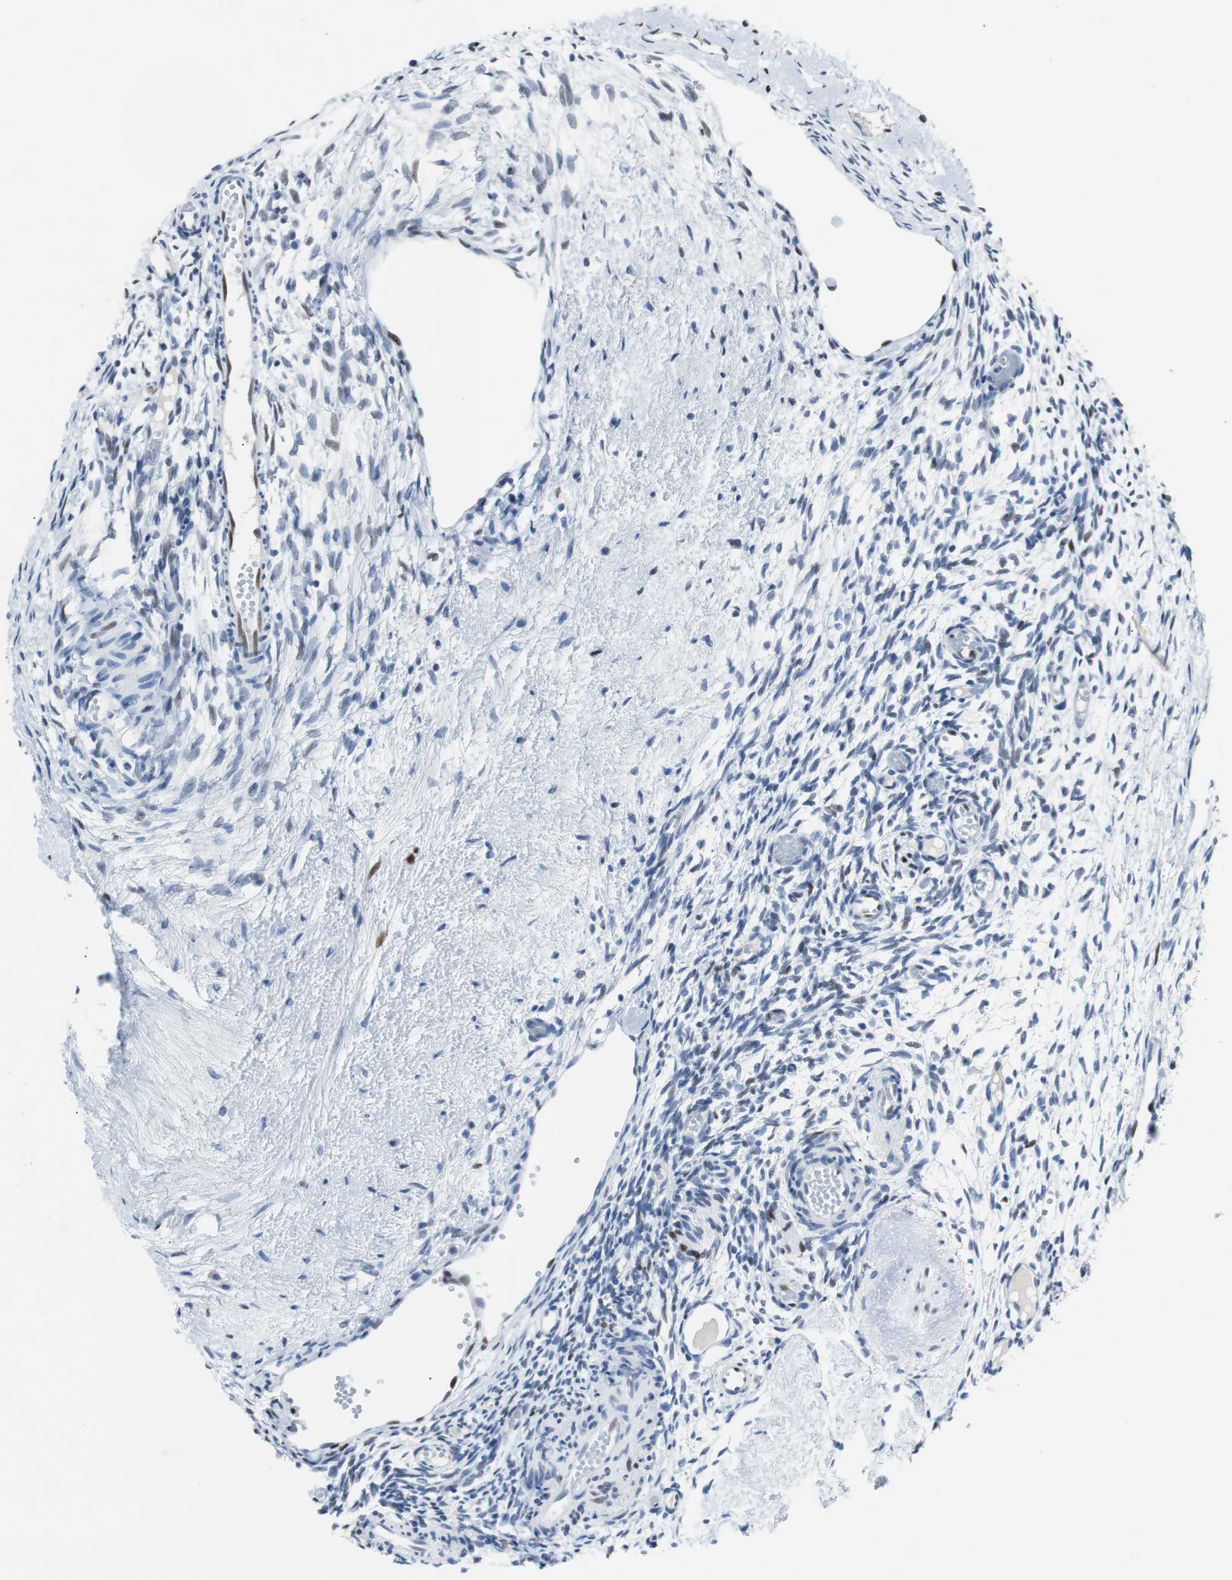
{"staining": {"intensity": "weak", "quantity": "<25%", "location": "nuclear"}, "tissue": "ovary", "cell_type": "Ovarian stroma cells", "image_type": "normal", "snomed": [{"axis": "morphology", "description": "Normal tissue, NOS"}, {"axis": "topography", "description": "Ovary"}], "caption": "Micrograph shows no protein expression in ovarian stroma cells of unremarkable ovary. Nuclei are stained in blue.", "gene": "JUN", "patient": {"sex": "female", "age": 35}}